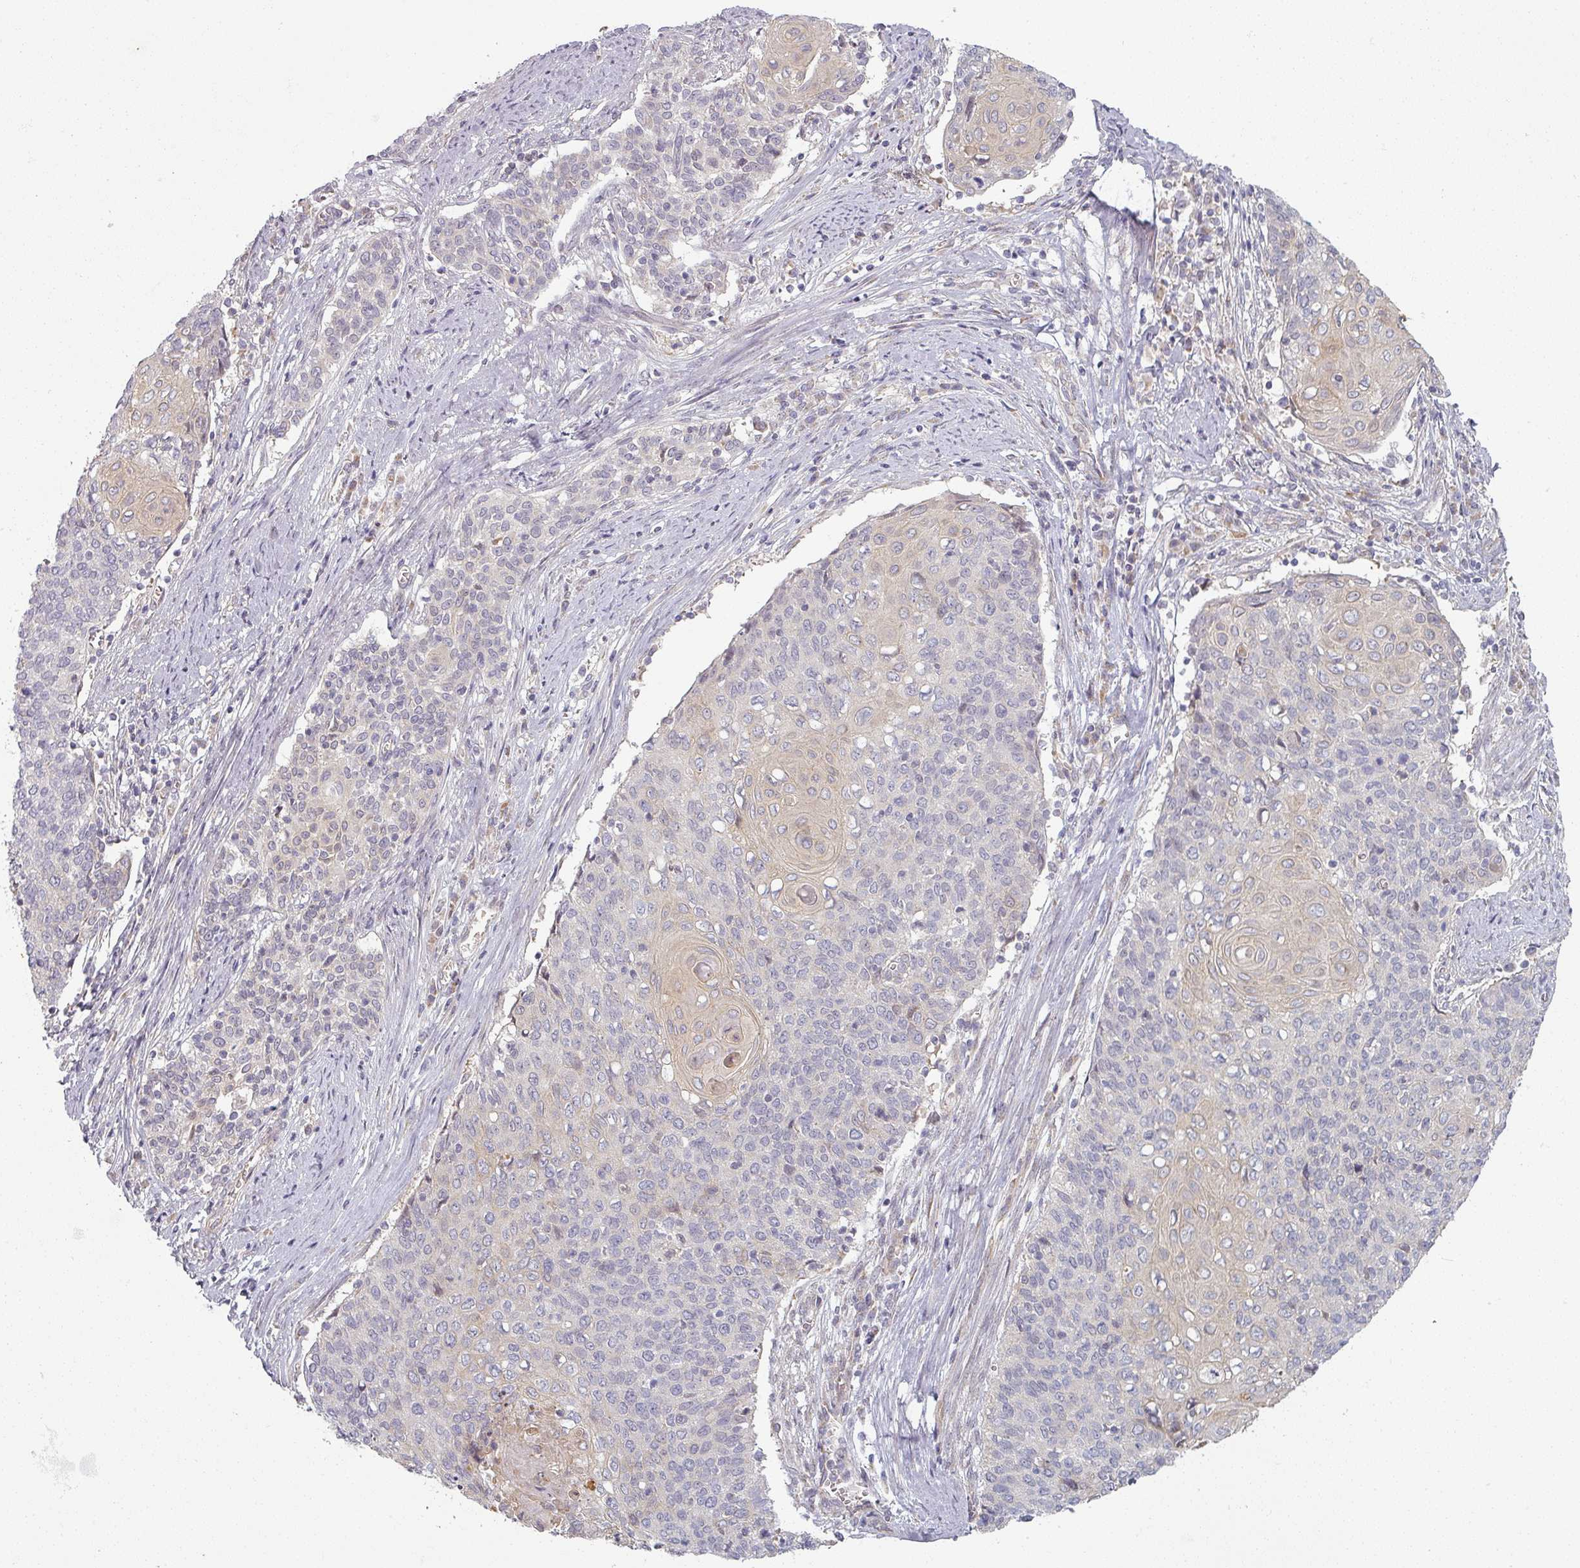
{"staining": {"intensity": "negative", "quantity": "none", "location": "none"}, "tissue": "cervical cancer", "cell_type": "Tumor cells", "image_type": "cancer", "snomed": [{"axis": "morphology", "description": "Squamous cell carcinoma, NOS"}, {"axis": "topography", "description": "Cervix"}], "caption": "This micrograph is of cervical cancer stained with immunohistochemistry (IHC) to label a protein in brown with the nuclei are counter-stained blue. There is no expression in tumor cells.", "gene": "PLEKHJ1", "patient": {"sex": "female", "age": 39}}